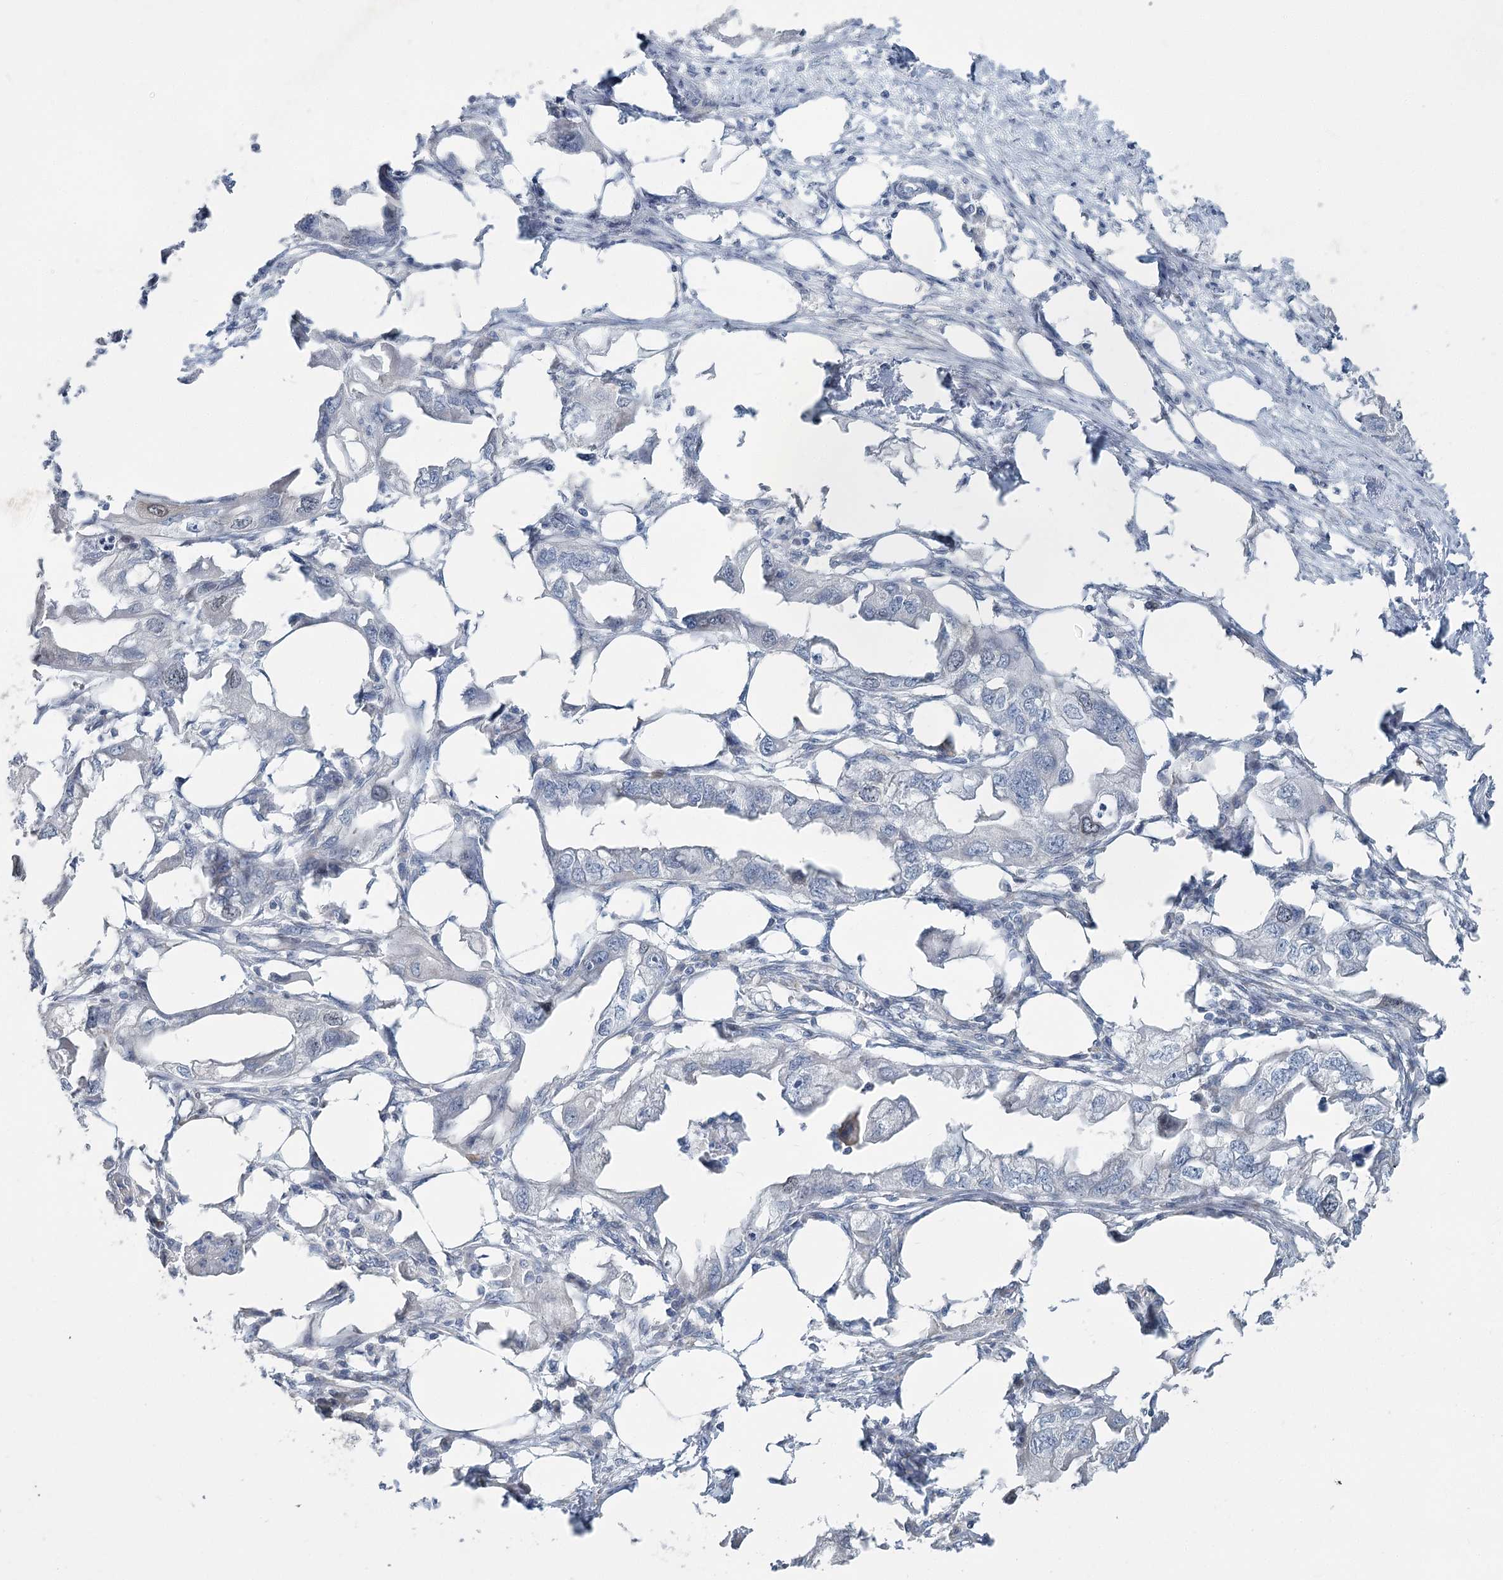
{"staining": {"intensity": "negative", "quantity": "none", "location": "none"}, "tissue": "endometrial cancer", "cell_type": "Tumor cells", "image_type": "cancer", "snomed": [{"axis": "morphology", "description": "Adenocarcinoma, NOS"}, {"axis": "morphology", "description": "Adenocarcinoma, metastatic, NOS"}, {"axis": "topography", "description": "Adipose tissue"}, {"axis": "topography", "description": "Endometrium"}], "caption": "Micrograph shows no significant protein expression in tumor cells of endometrial cancer.", "gene": "ABITRAM", "patient": {"sex": "female", "age": 67}}